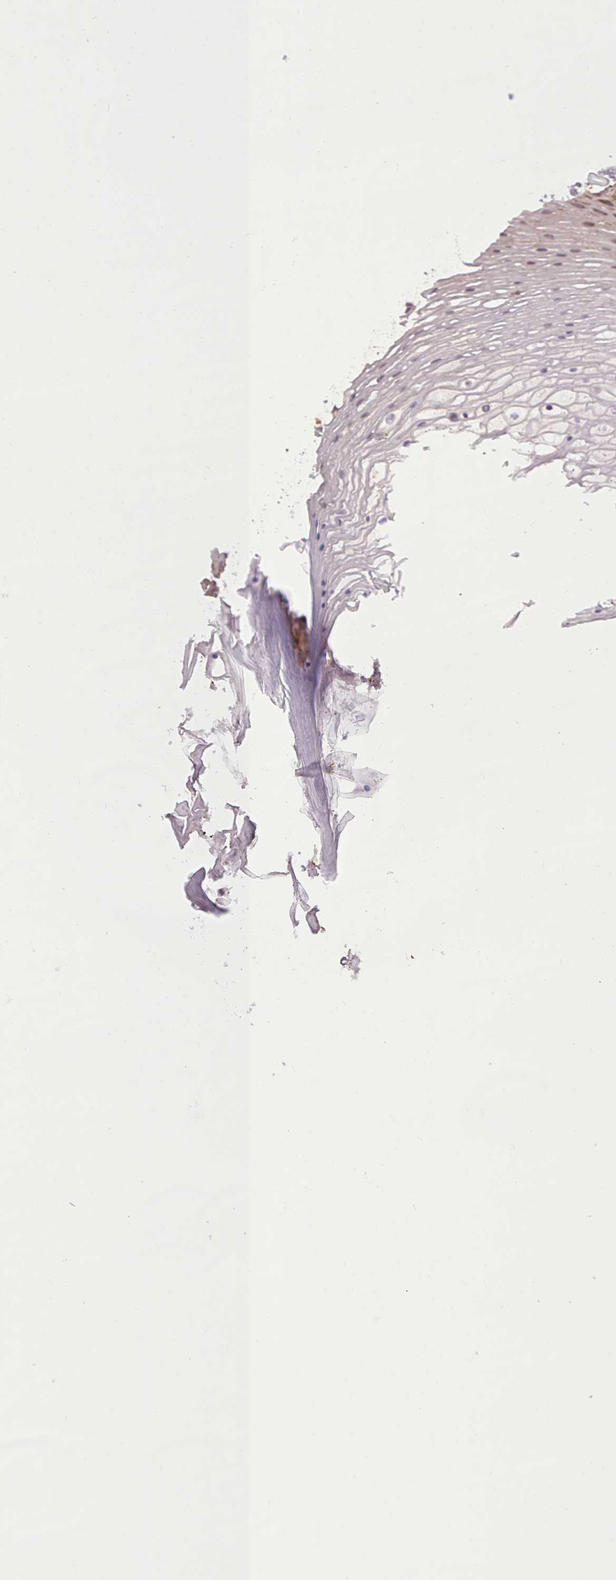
{"staining": {"intensity": "moderate", "quantity": ">75%", "location": "cytoplasmic/membranous"}, "tissue": "oral mucosa", "cell_type": "Squamous epithelial cells", "image_type": "normal", "snomed": [{"axis": "morphology", "description": "Normal tissue, NOS"}, {"axis": "topography", "description": "Oral tissue"}], "caption": "Human oral mucosa stained with a brown dye reveals moderate cytoplasmic/membranous positive expression in approximately >75% of squamous epithelial cells.", "gene": "LGALS9B", "patient": {"sex": "female", "age": 80}}